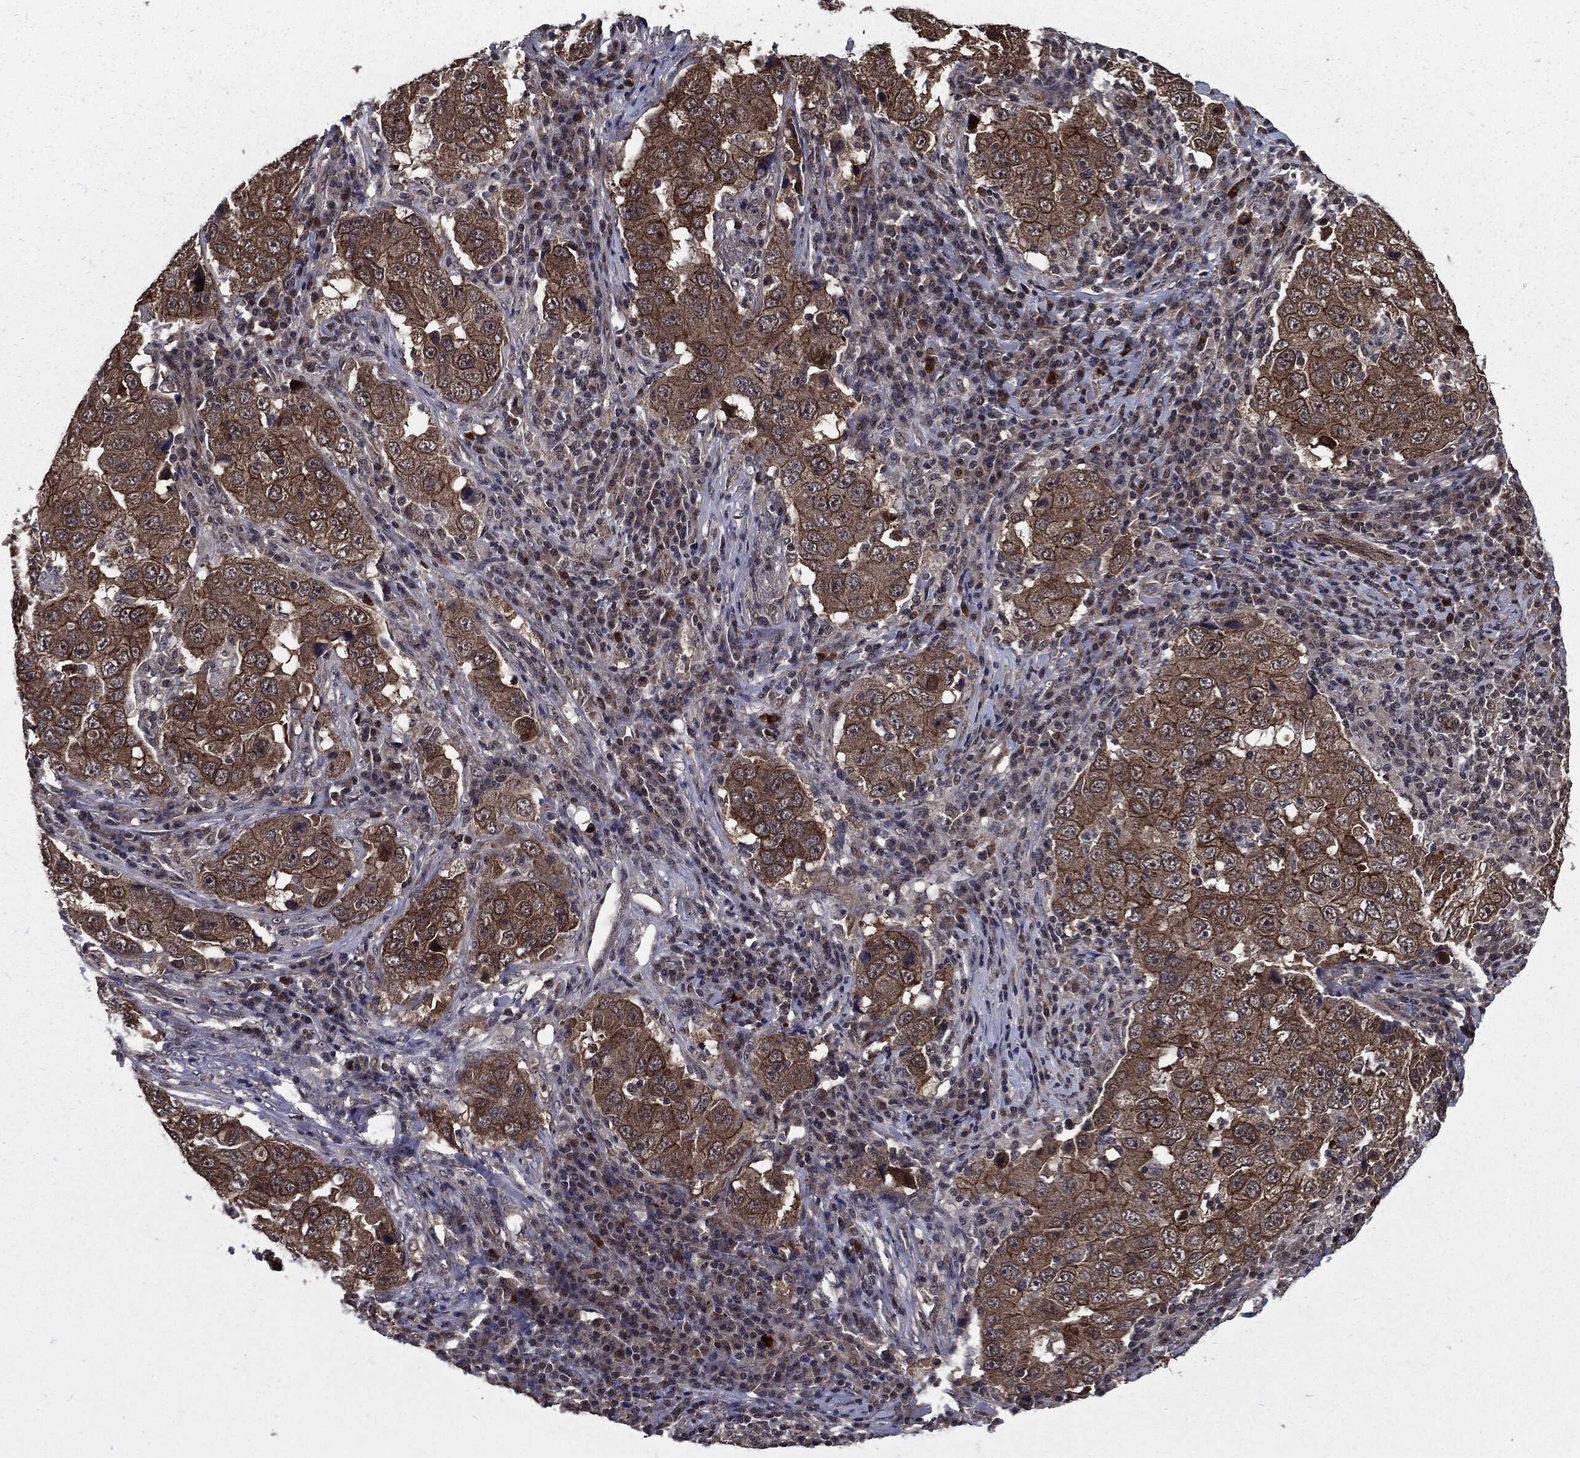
{"staining": {"intensity": "moderate", "quantity": "25%-75%", "location": "cytoplasmic/membranous"}, "tissue": "lung cancer", "cell_type": "Tumor cells", "image_type": "cancer", "snomed": [{"axis": "morphology", "description": "Adenocarcinoma, NOS"}, {"axis": "topography", "description": "Lung"}], "caption": "Moderate cytoplasmic/membranous staining is seen in approximately 25%-75% of tumor cells in adenocarcinoma (lung).", "gene": "PTPA", "patient": {"sex": "male", "age": 73}}